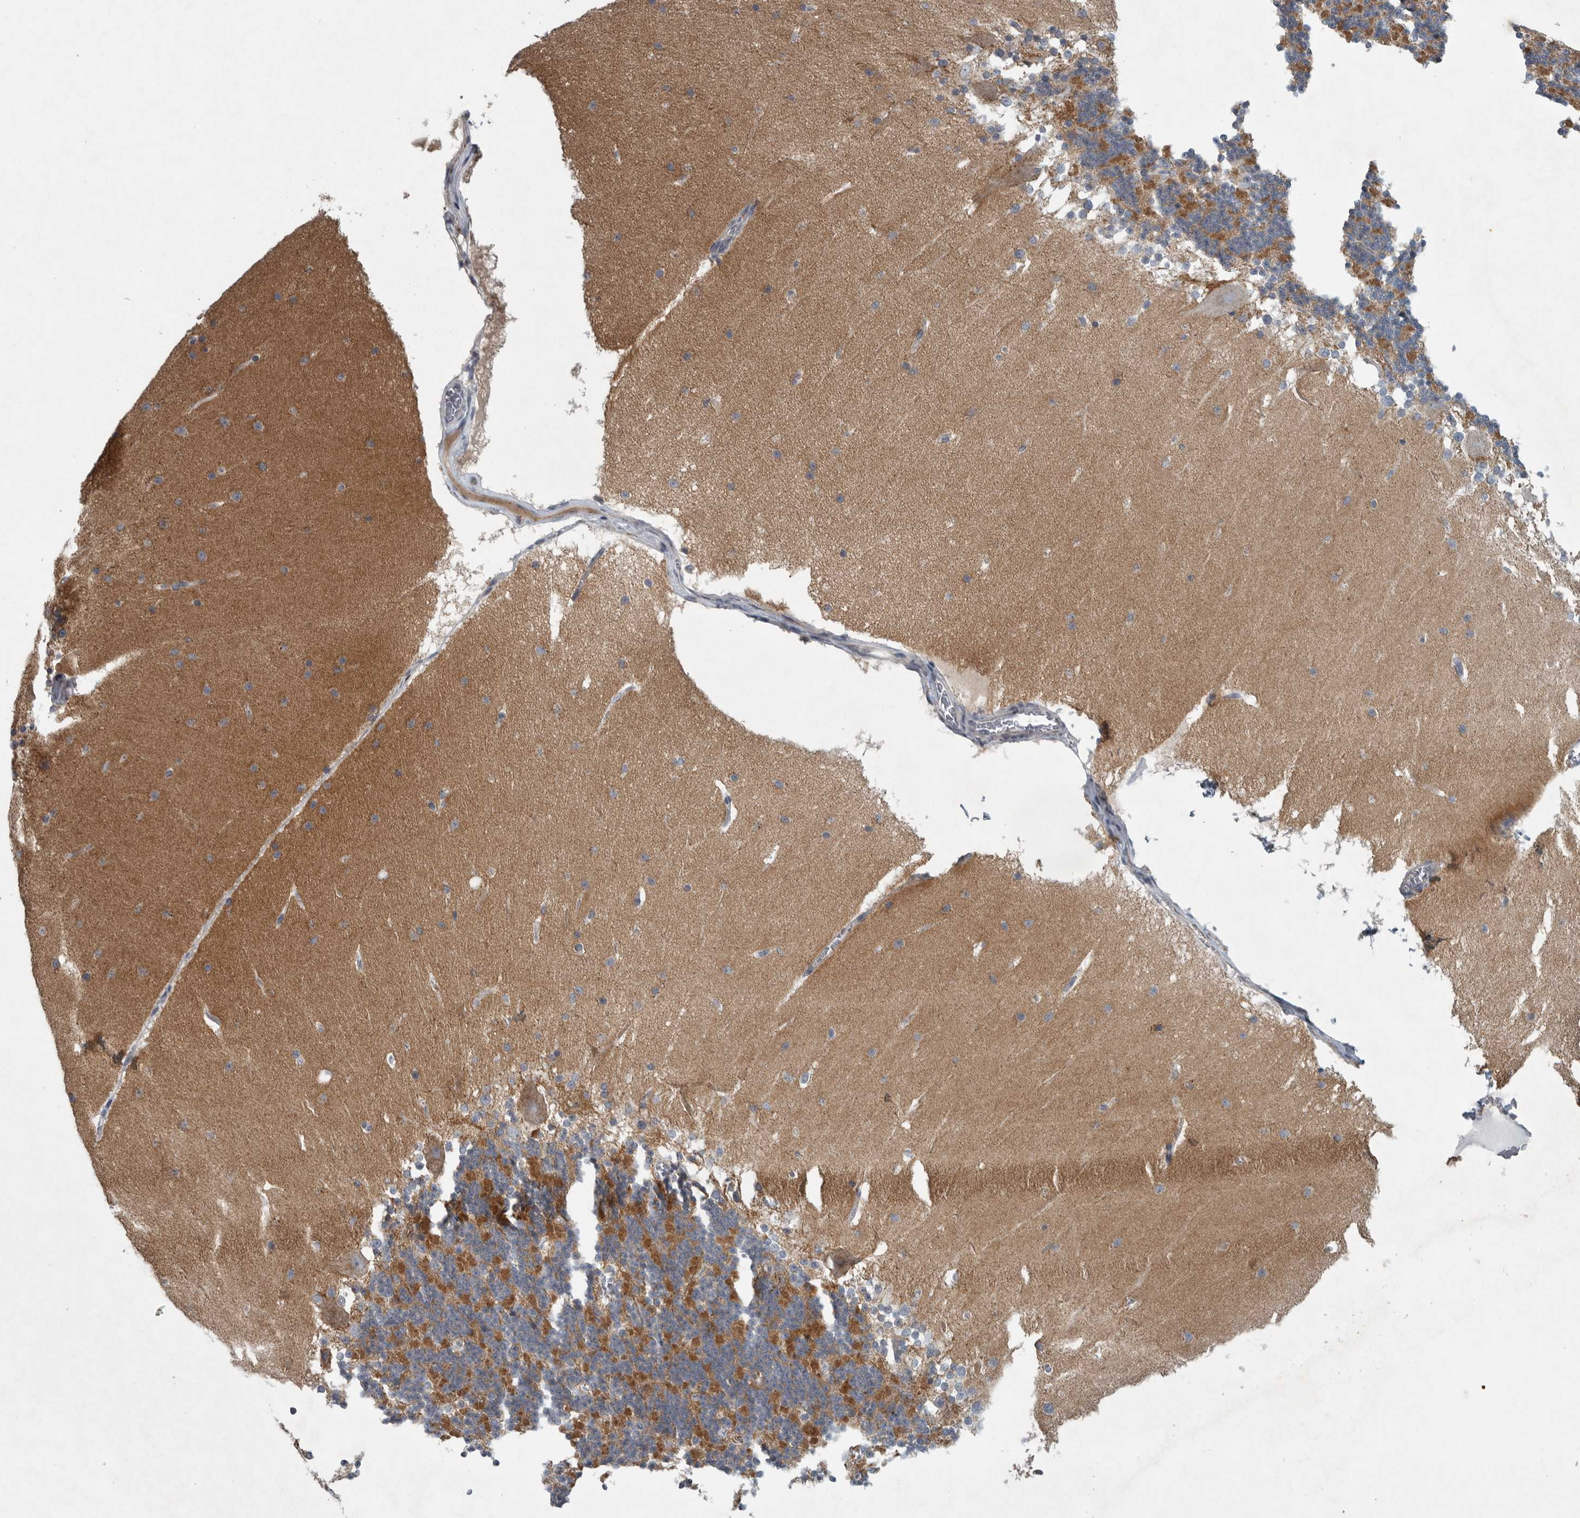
{"staining": {"intensity": "moderate", "quantity": ">75%", "location": "cytoplasmic/membranous"}, "tissue": "cerebellum", "cell_type": "Cells in granular layer", "image_type": "normal", "snomed": [{"axis": "morphology", "description": "Normal tissue, NOS"}, {"axis": "topography", "description": "Cerebellum"}], "caption": "Benign cerebellum exhibits moderate cytoplasmic/membranous staining in about >75% of cells in granular layer Using DAB (brown) and hematoxylin (blue) stains, captured at high magnification using brightfield microscopy..", "gene": "MPP3", "patient": {"sex": "female", "age": 19}}